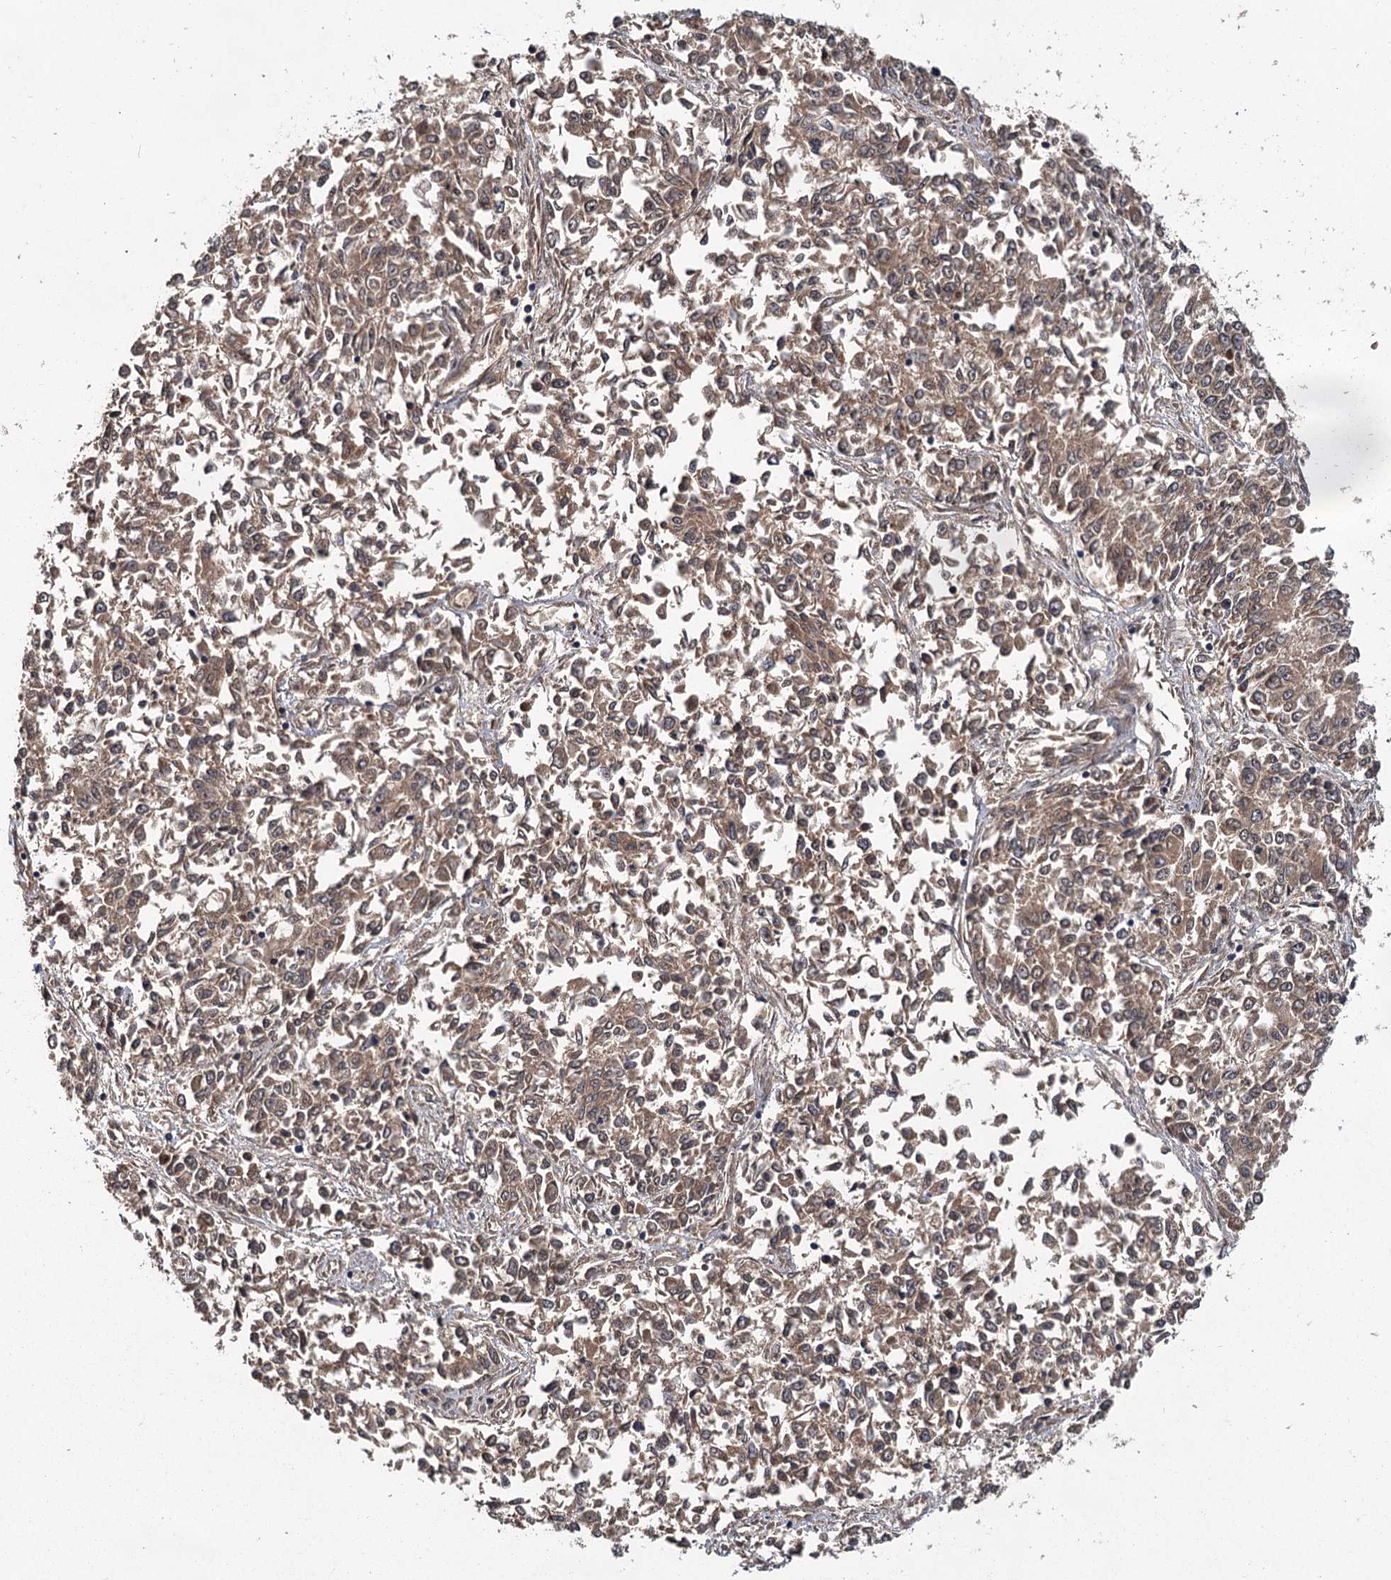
{"staining": {"intensity": "moderate", "quantity": ">75%", "location": "cytoplasmic/membranous,nuclear"}, "tissue": "endometrial cancer", "cell_type": "Tumor cells", "image_type": "cancer", "snomed": [{"axis": "morphology", "description": "Adenocarcinoma, NOS"}, {"axis": "topography", "description": "Endometrium"}], "caption": "Moderate cytoplasmic/membranous and nuclear protein staining is appreciated in about >75% of tumor cells in endometrial cancer (adenocarcinoma).", "gene": "MYG1", "patient": {"sex": "female", "age": 50}}